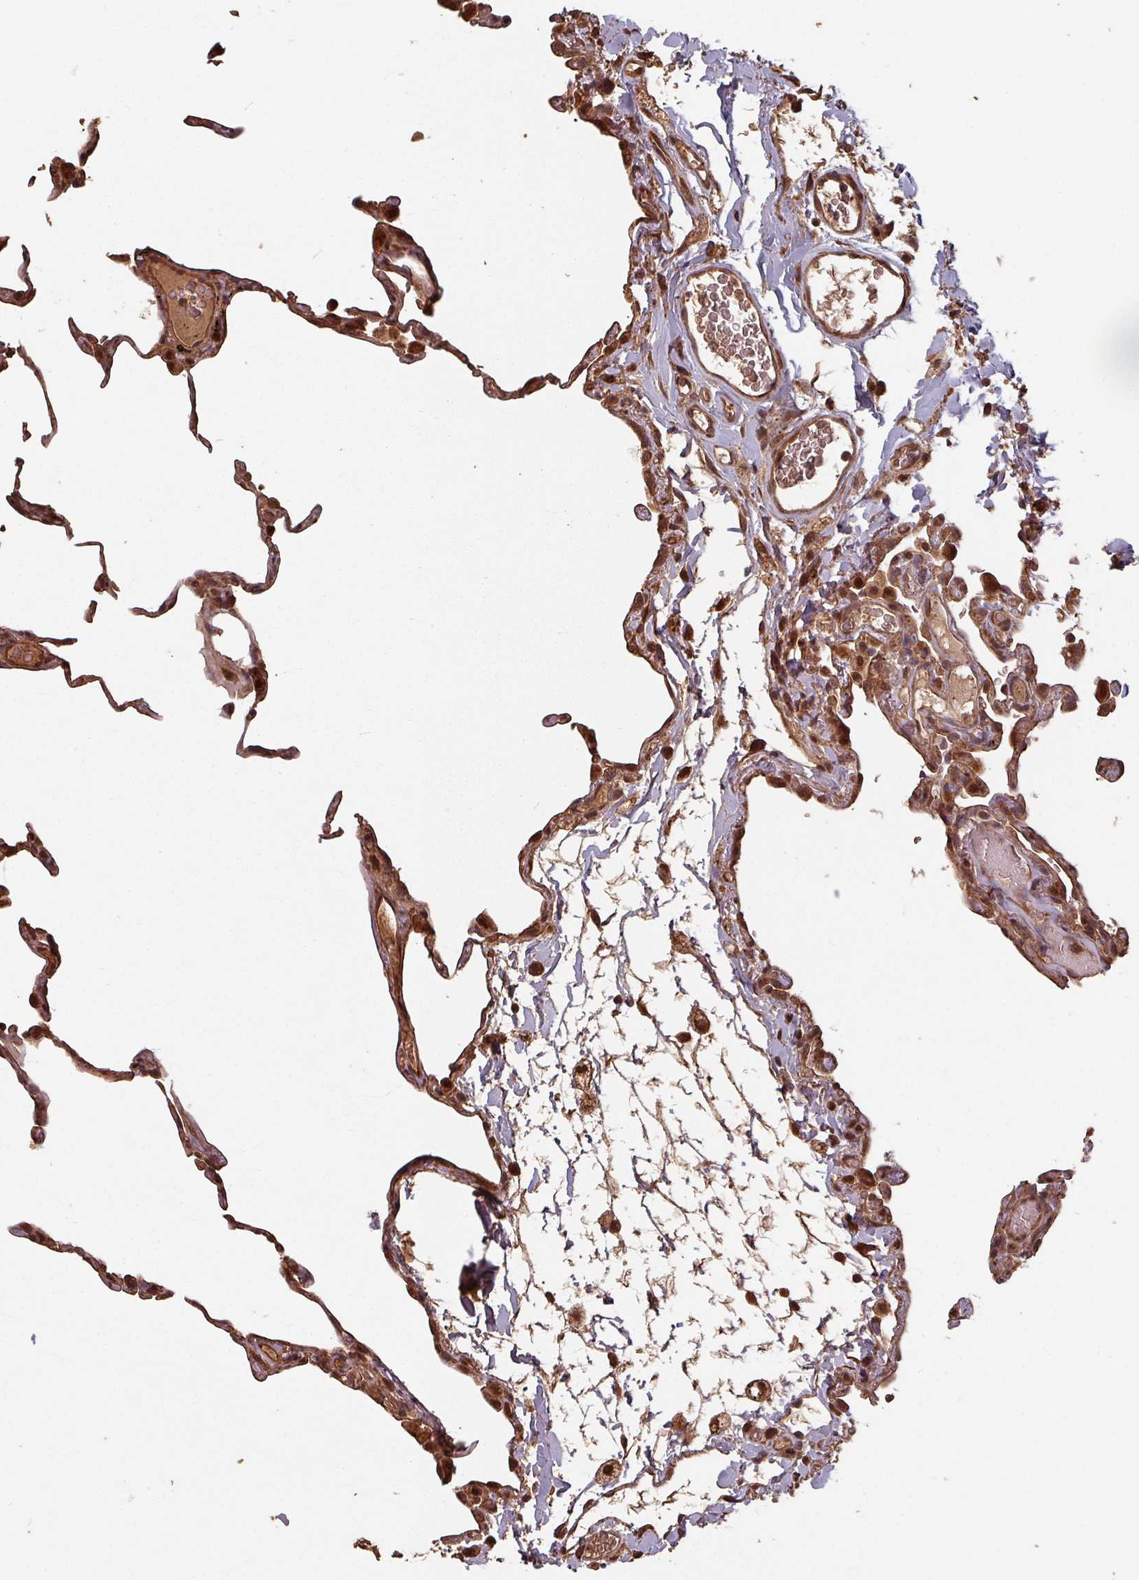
{"staining": {"intensity": "strong", "quantity": "25%-75%", "location": "cytoplasmic/membranous,nuclear"}, "tissue": "lung", "cell_type": "Alveolar cells", "image_type": "normal", "snomed": [{"axis": "morphology", "description": "Normal tissue, NOS"}, {"axis": "topography", "description": "Lung"}], "caption": "The immunohistochemical stain labels strong cytoplasmic/membranous,nuclear positivity in alveolar cells of normal lung. The staining is performed using DAB brown chromogen to label protein expression. The nuclei are counter-stained blue using hematoxylin.", "gene": "EID1", "patient": {"sex": "female", "age": 57}}